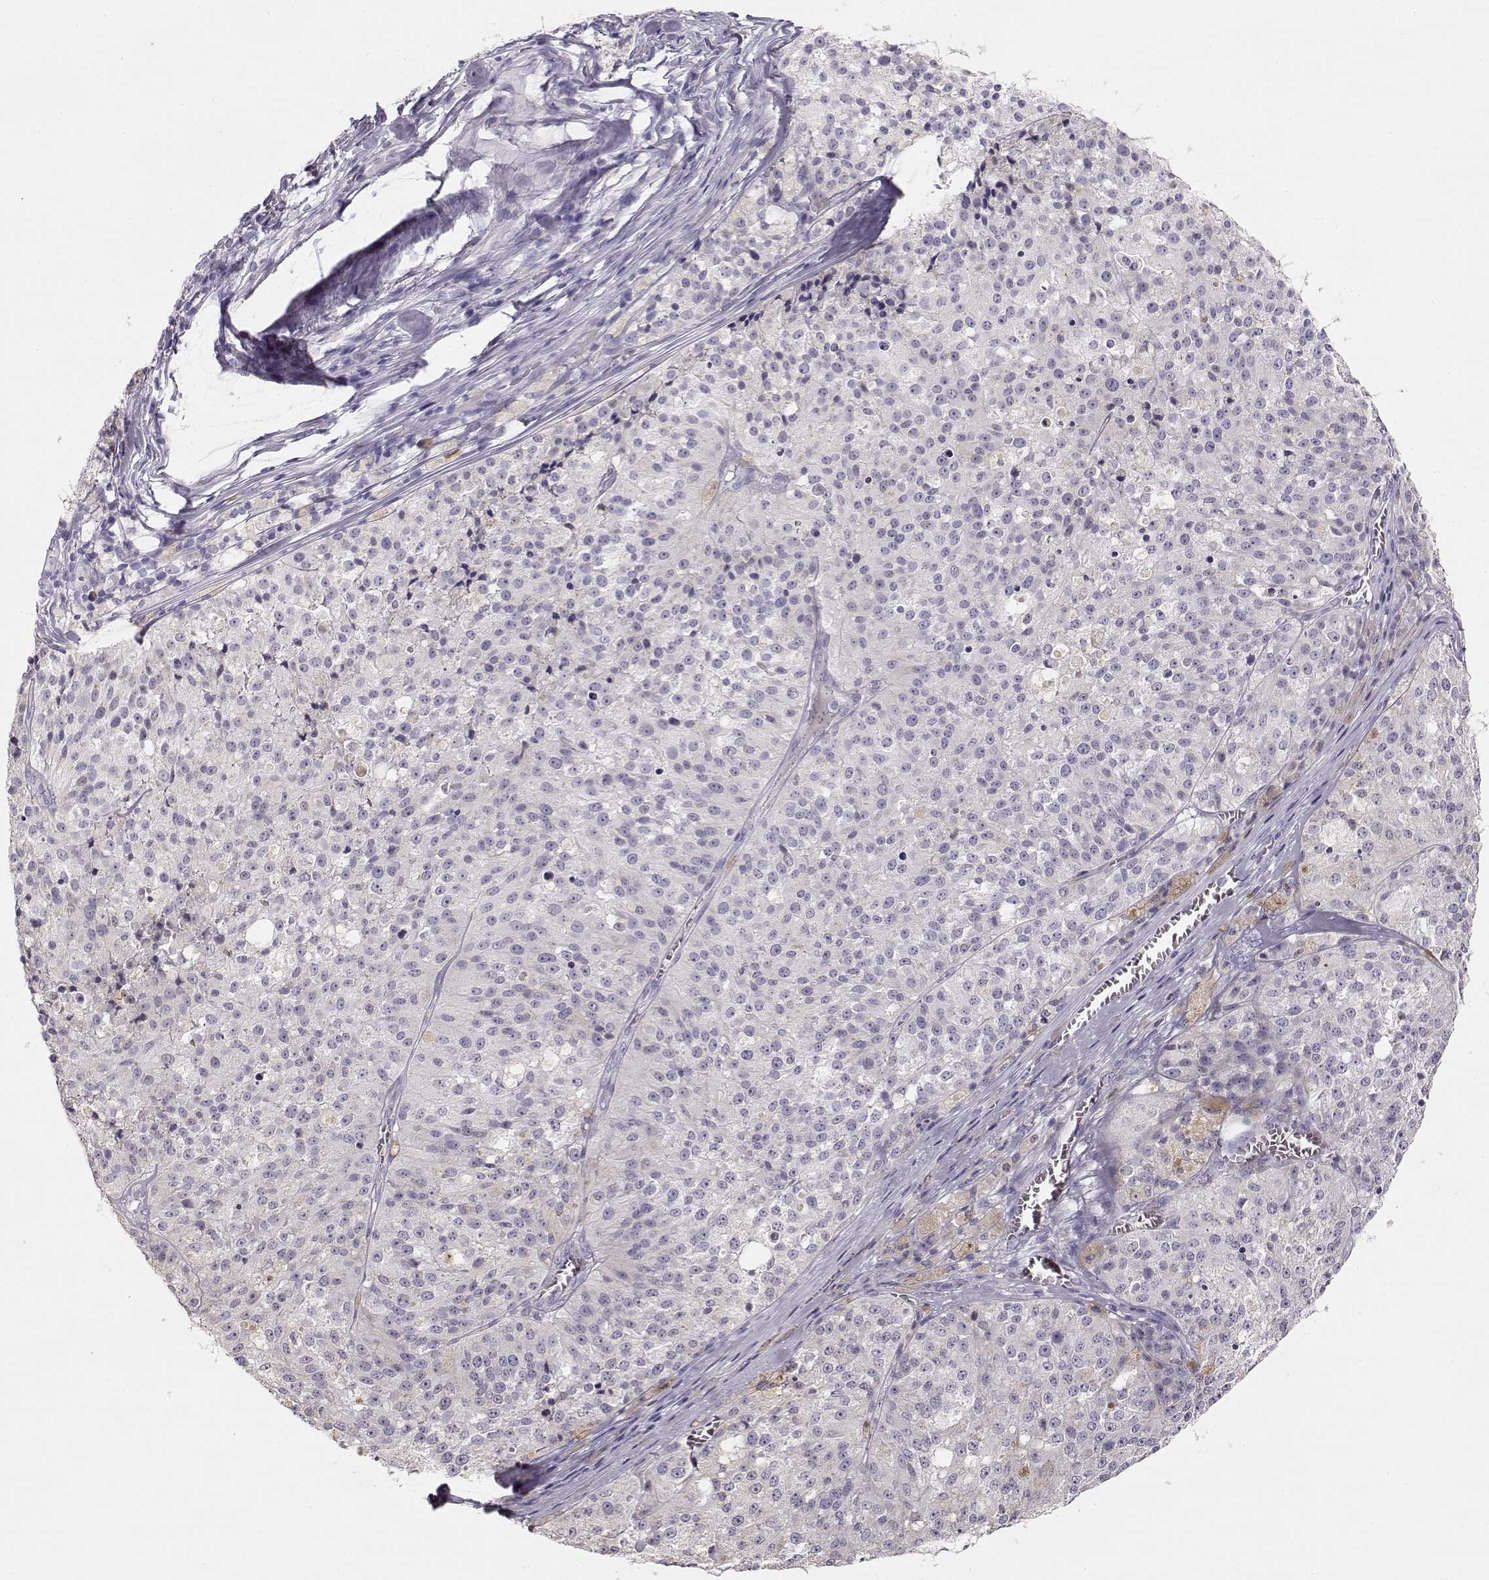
{"staining": {"intensity": "negative", "quantity": "none", "location": "none"}, "tissue": "melanoma", "cell_type": "Tumor cells", "image_type": "cancer", "snomed": [{"axis": "morphology", "description": "Malignant melanoma, Metastatic site"}, {"axis": "topography", "description": "Lymph node"}], "caption": "Human melanoma stained for a protein using immunohistochemistry reveals no expression in tumor cells.", "gene": "GLIPR1L2", "patient": {"sex": "female", "age": 64}}